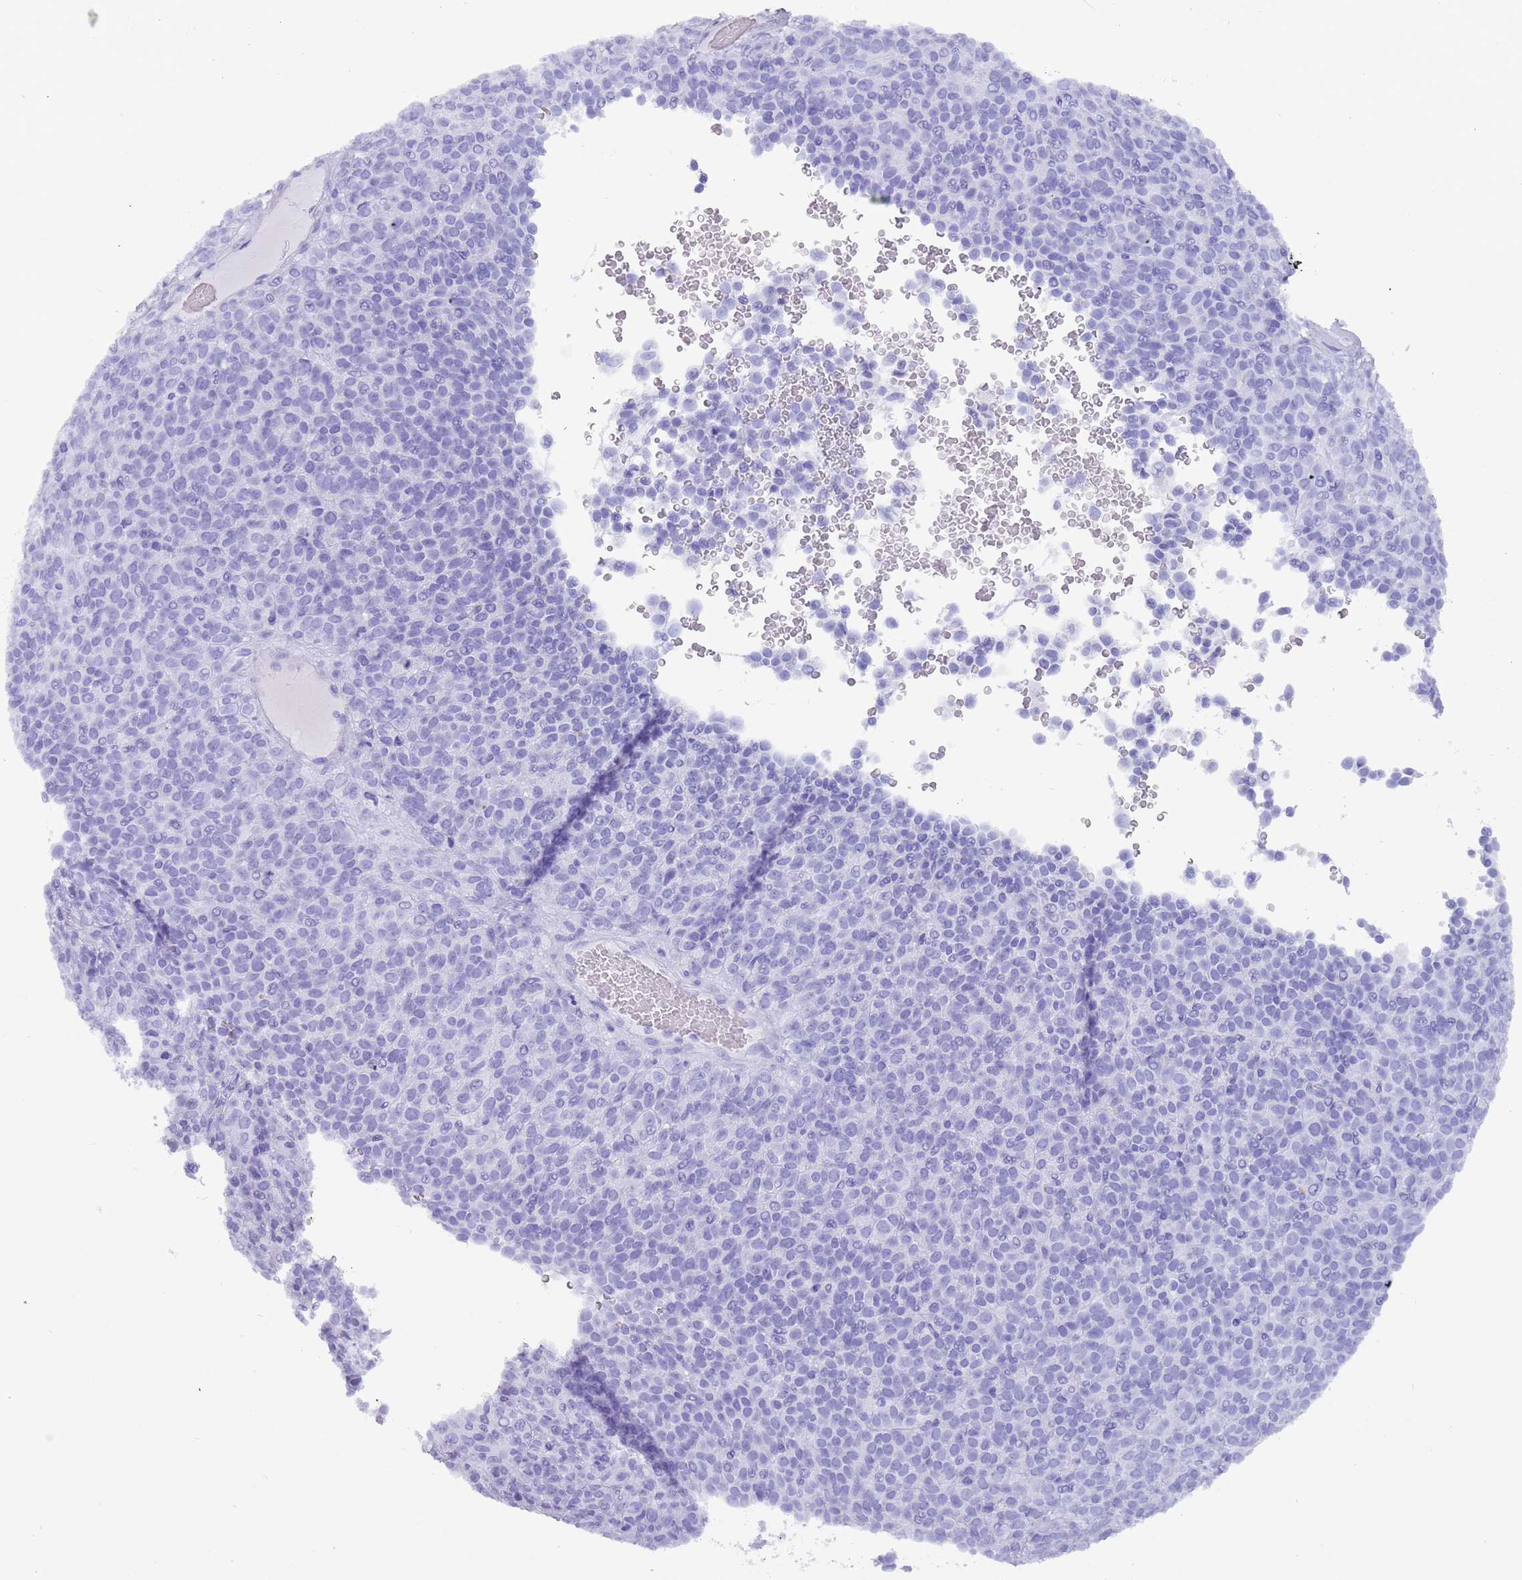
{"staining": {"intensity": "negative", "quantity": "none", "location": "none"}, "tissue": "melanoma", "cell_type": "Tumor cells", "image_type": "cancer", "snomed": [{"axis": "morphology", "description": "Malignant melanoma, Metastatic site"}, {"axis": "topography", "description": "Brain"}], "caption": "Immunohistochemical staining of malignant melanoma (metastatic site) displays no significant staining in tumor cells.", "gene": "MYADML2", "patient": {"sex": "female", "age": 56}}